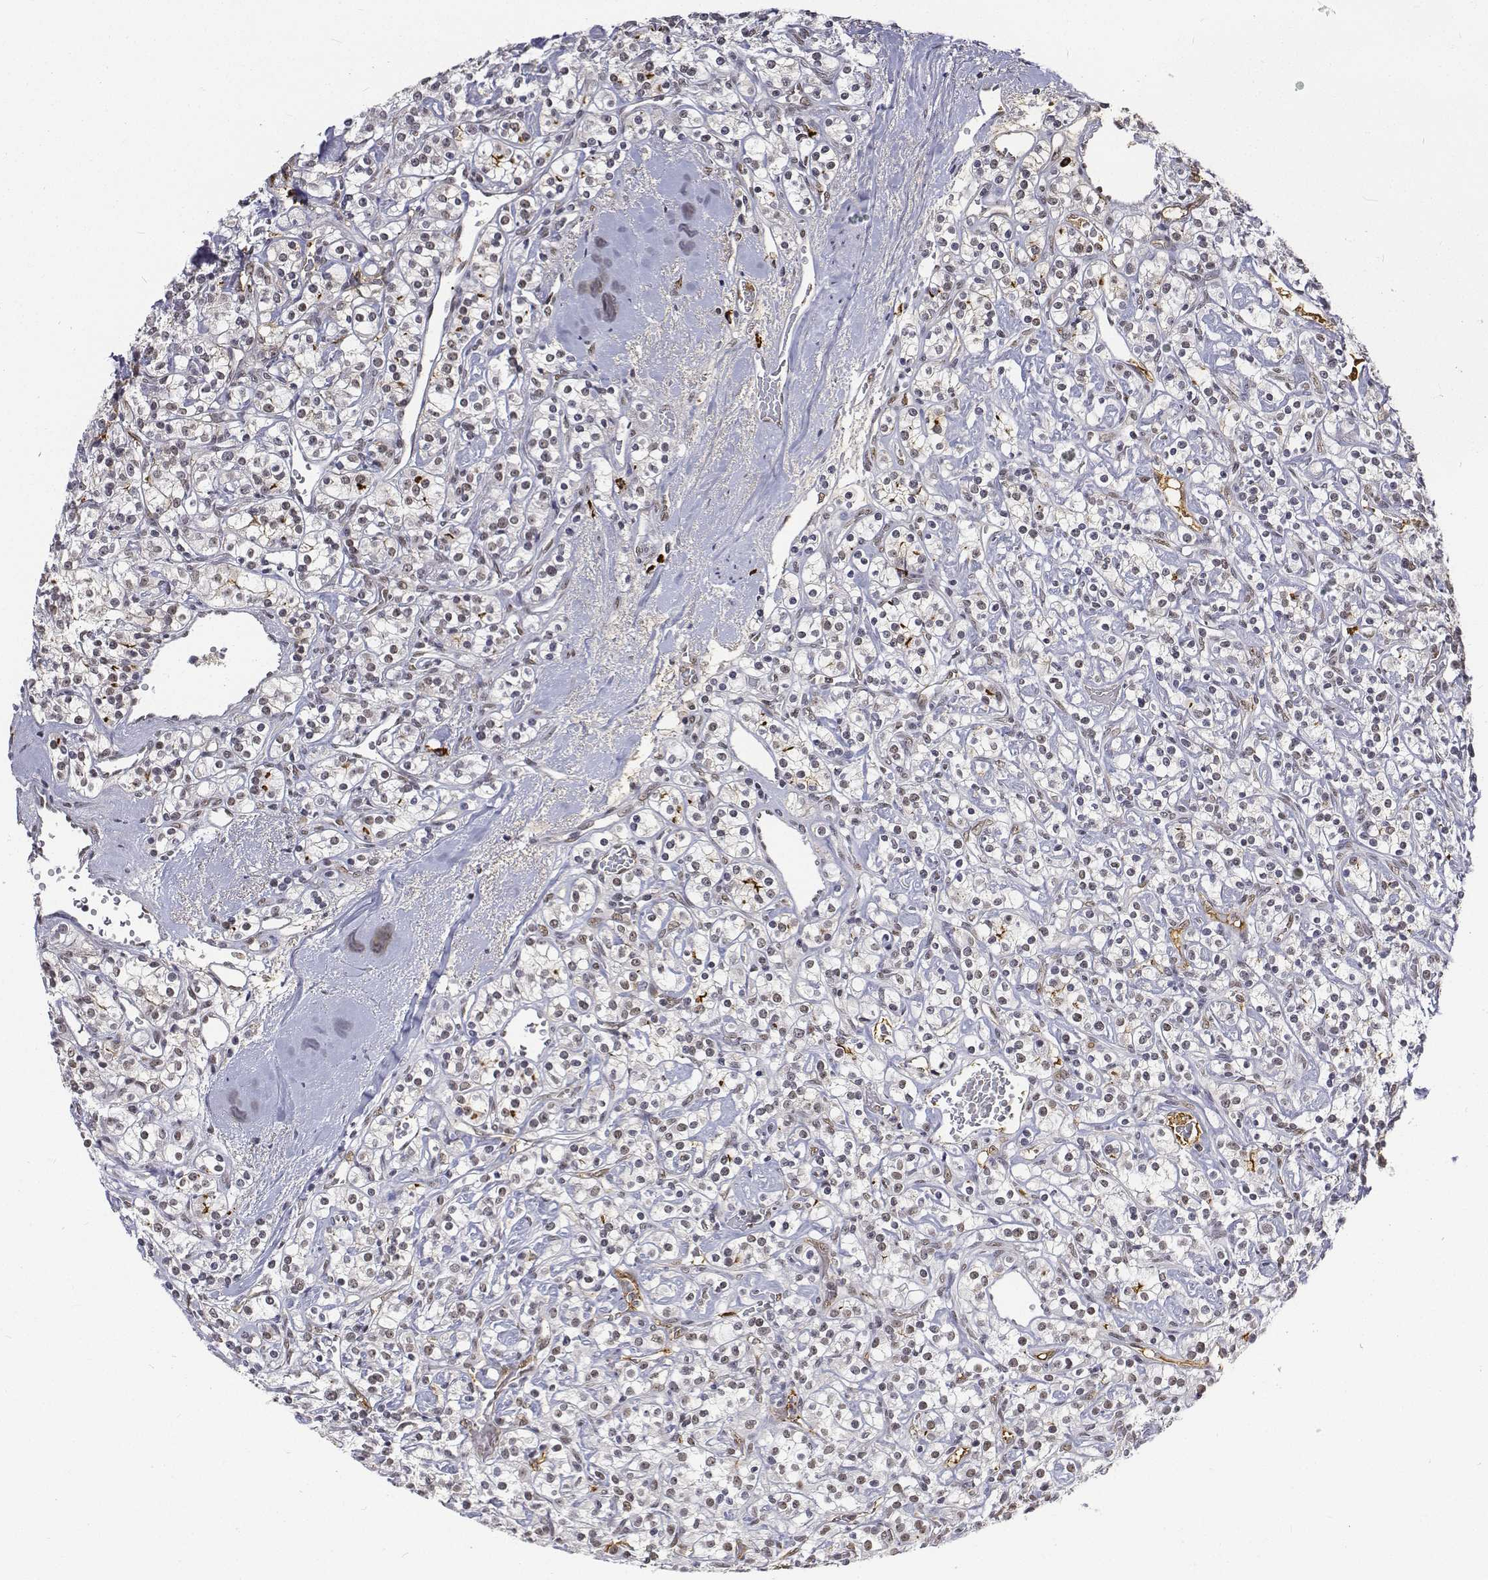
{"staining": {"intensity": "negative", "quantity": "none", "location": "none"}, "tissue": "renal cancer", "cell_type": "Tumor cells", "image_type": "cancer", "snomed": [{"axis": "morphology", "description": "Adenocarcinoma, NOS"}, {"axis": "topography", "description": "Kidney"}], "caption": "Photomicrograph shows no protein staining in tumor cells of renal adenocarcinoma tissue.", "gene": "ATRX", "patient": {"sex": "male", "age": 77}}